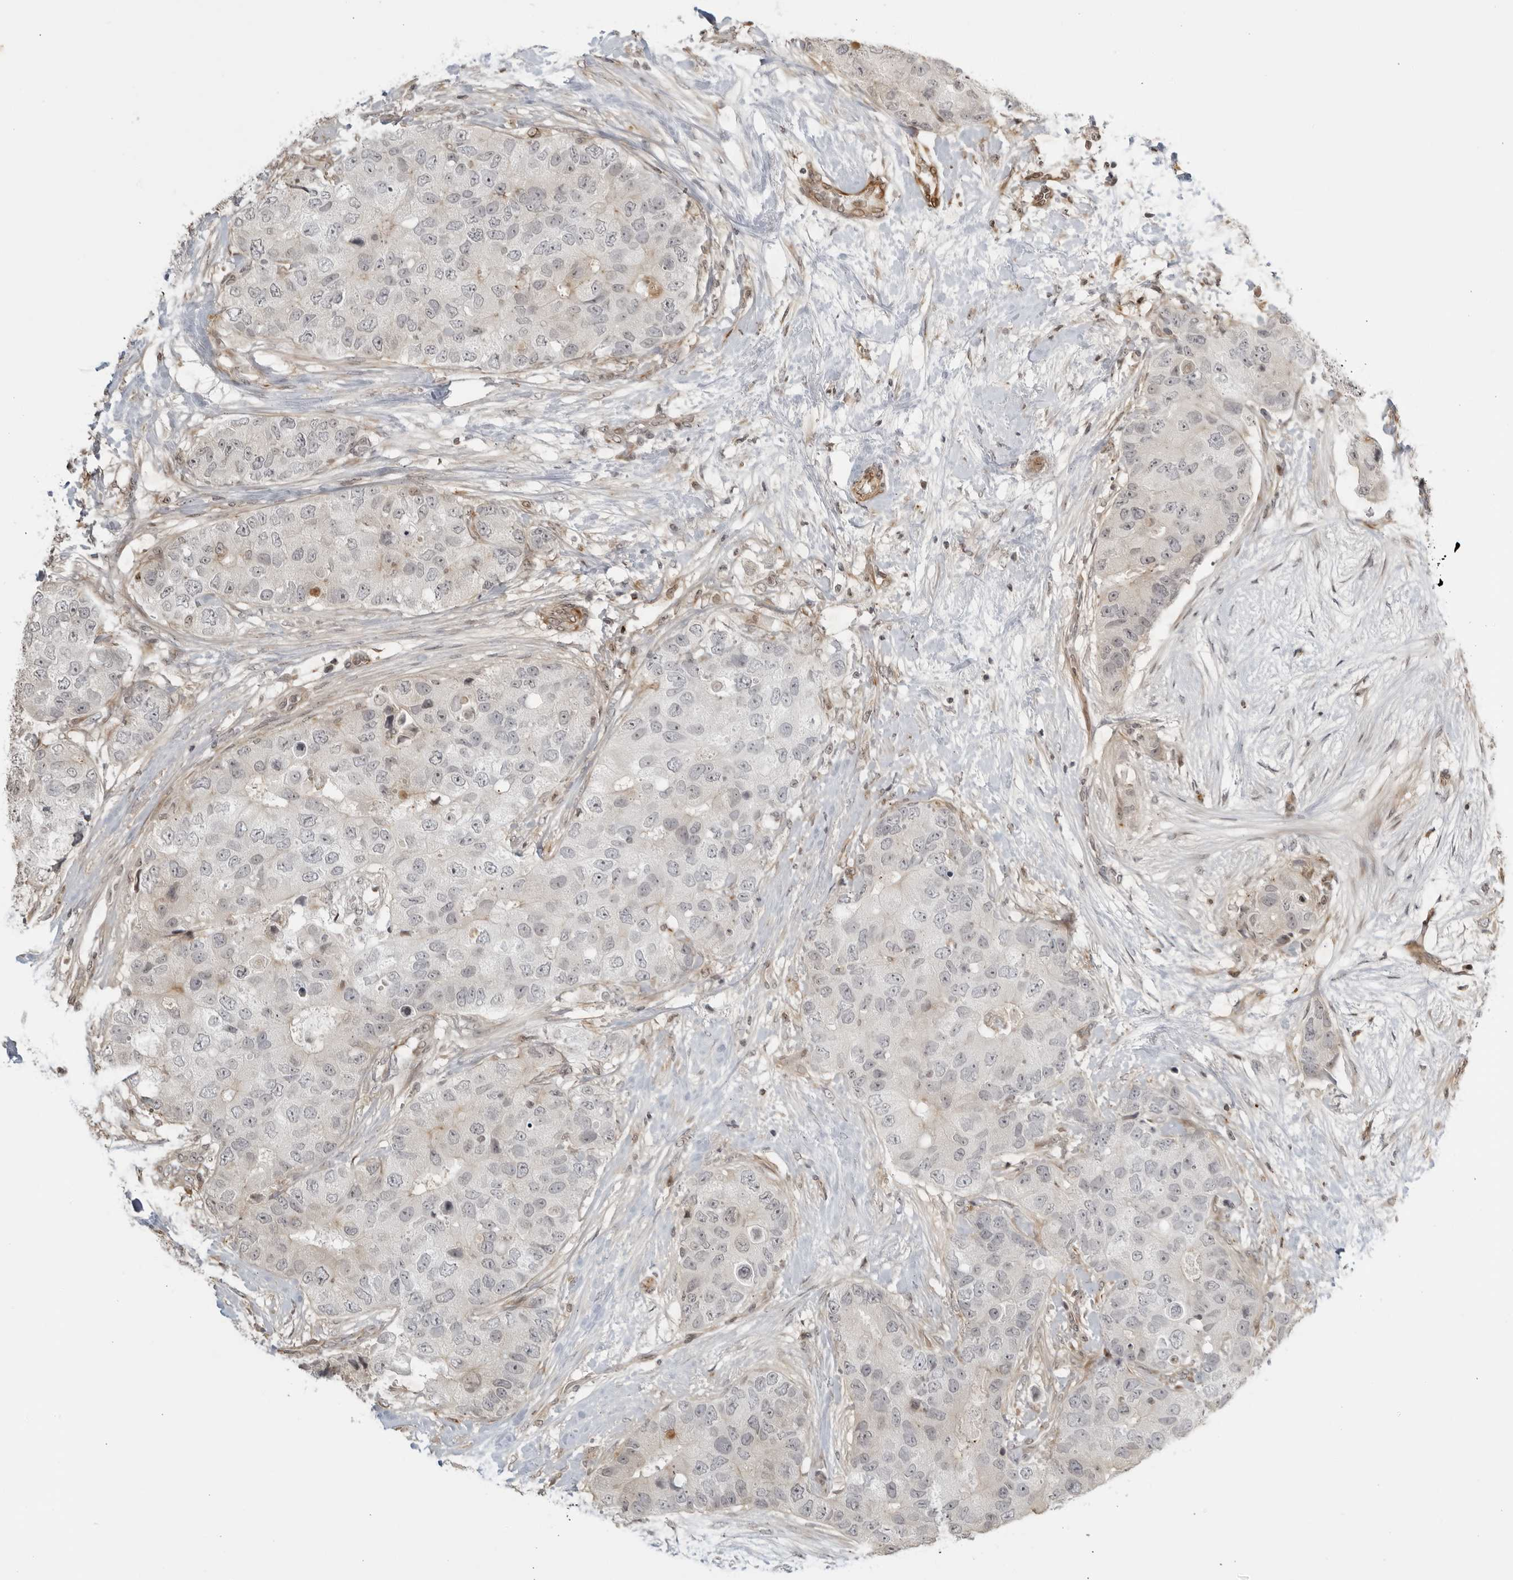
{"staining": {"intensity": "negative", "quantity": "none", "location": "none"}, "tissue": "breast cancer", "cell_type": "Tumor cells", "image_type": "cancer", "snomed": [{"axis": "morphology", "description": "Duct carcinoma"}, {"axis": "topography", "description": "Breast"}], "caption": "There is no significant staining in tumor cells of breast cancer.", "gene": "TCF21", "patient": {"sex": "female", "age": 62}}